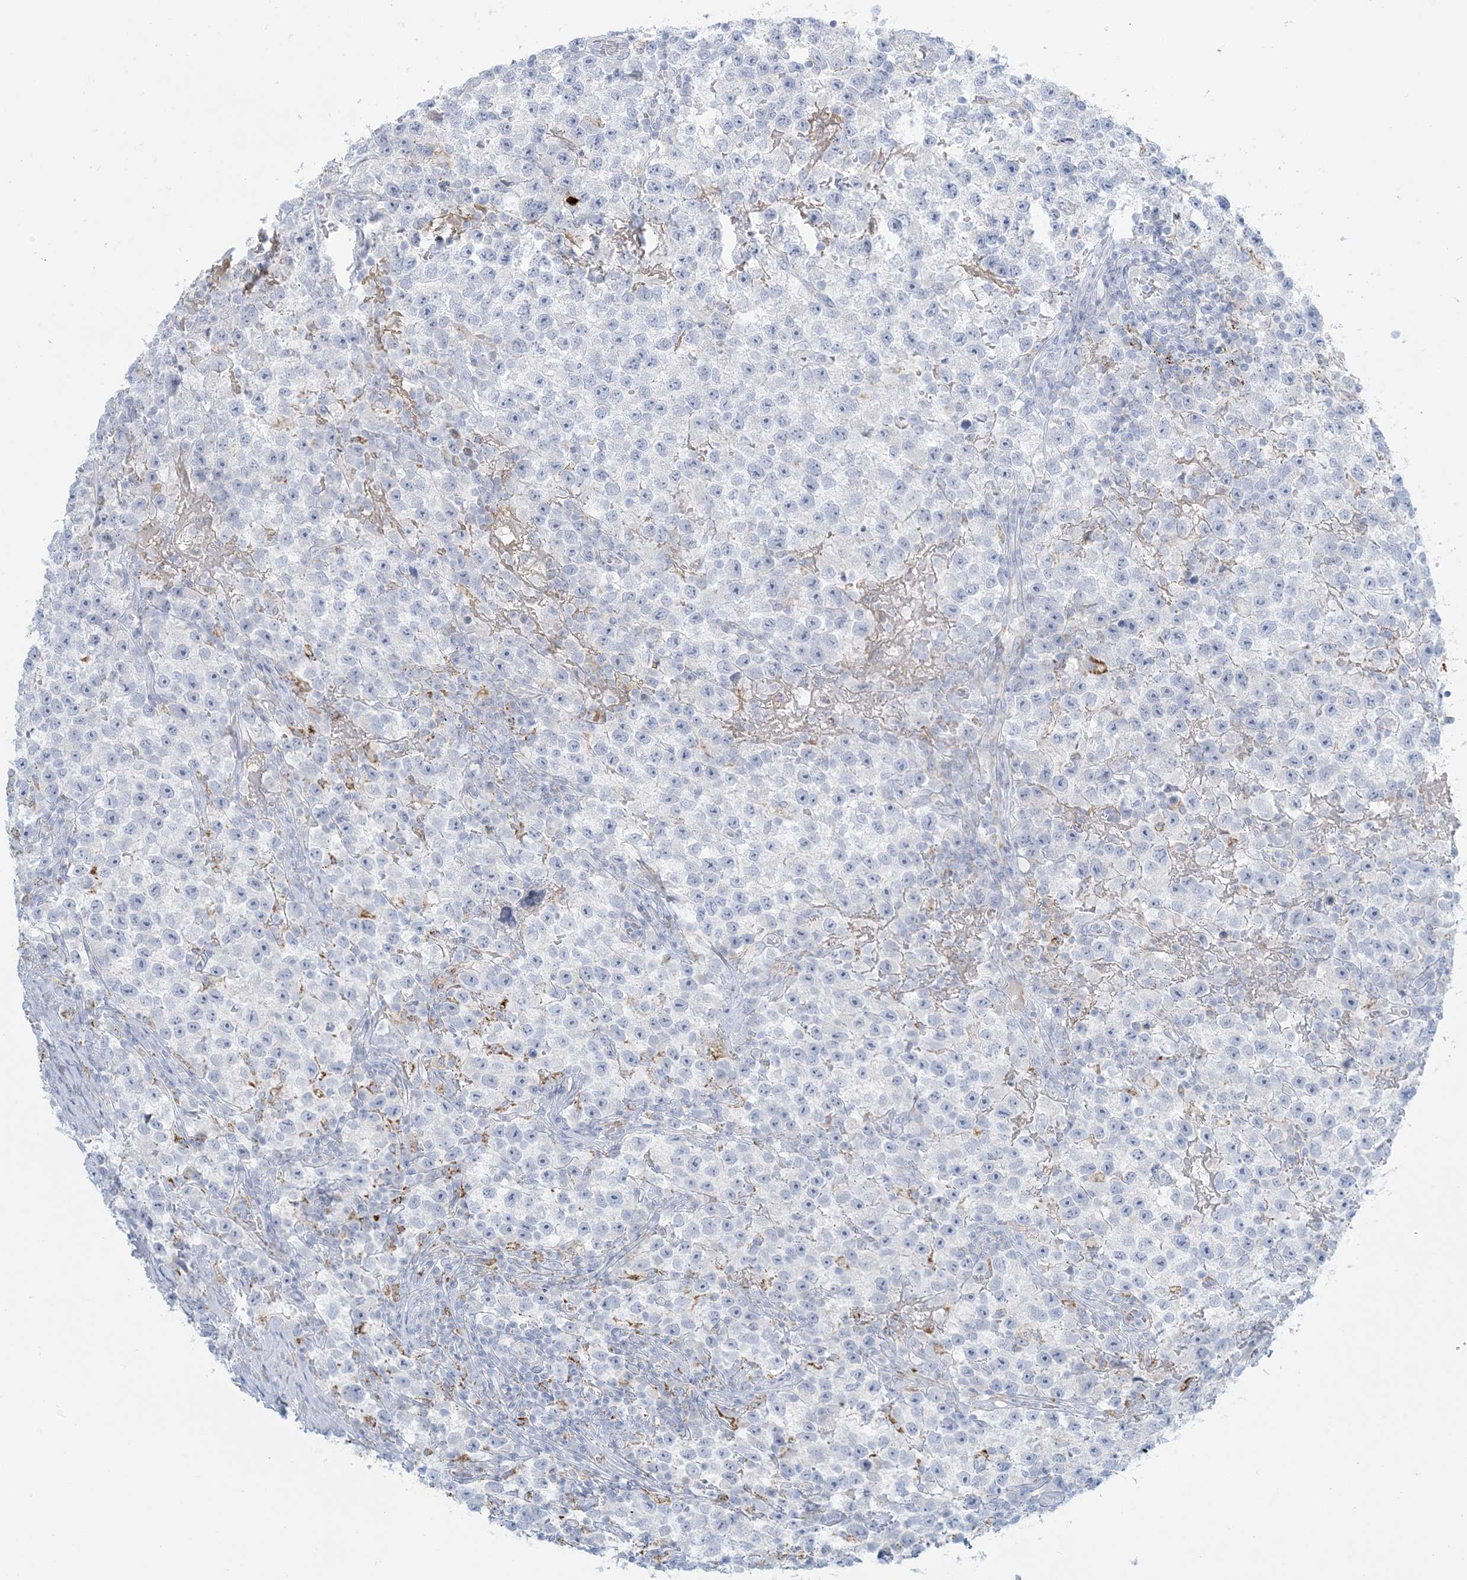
{"staining": {"intensity": "negative", "quantity": "none", "location": "none"}, "tissue": "testis cancer", "cell_type": "Tumor cells", "image_type": "cancer", "snomed": [{"axis": "morphology", "description": "Seminoma, NOS"}, {"axis": "topography", "description": "Testis"}], "caption": "Immunohistochemistry image of neoplastic tissue: testis seminoma stained with DAB demonstrates no significant protein staining in tumor cells.", "gene": "ZDHHC4", "patient": {"sex": "male", "age": 22}}